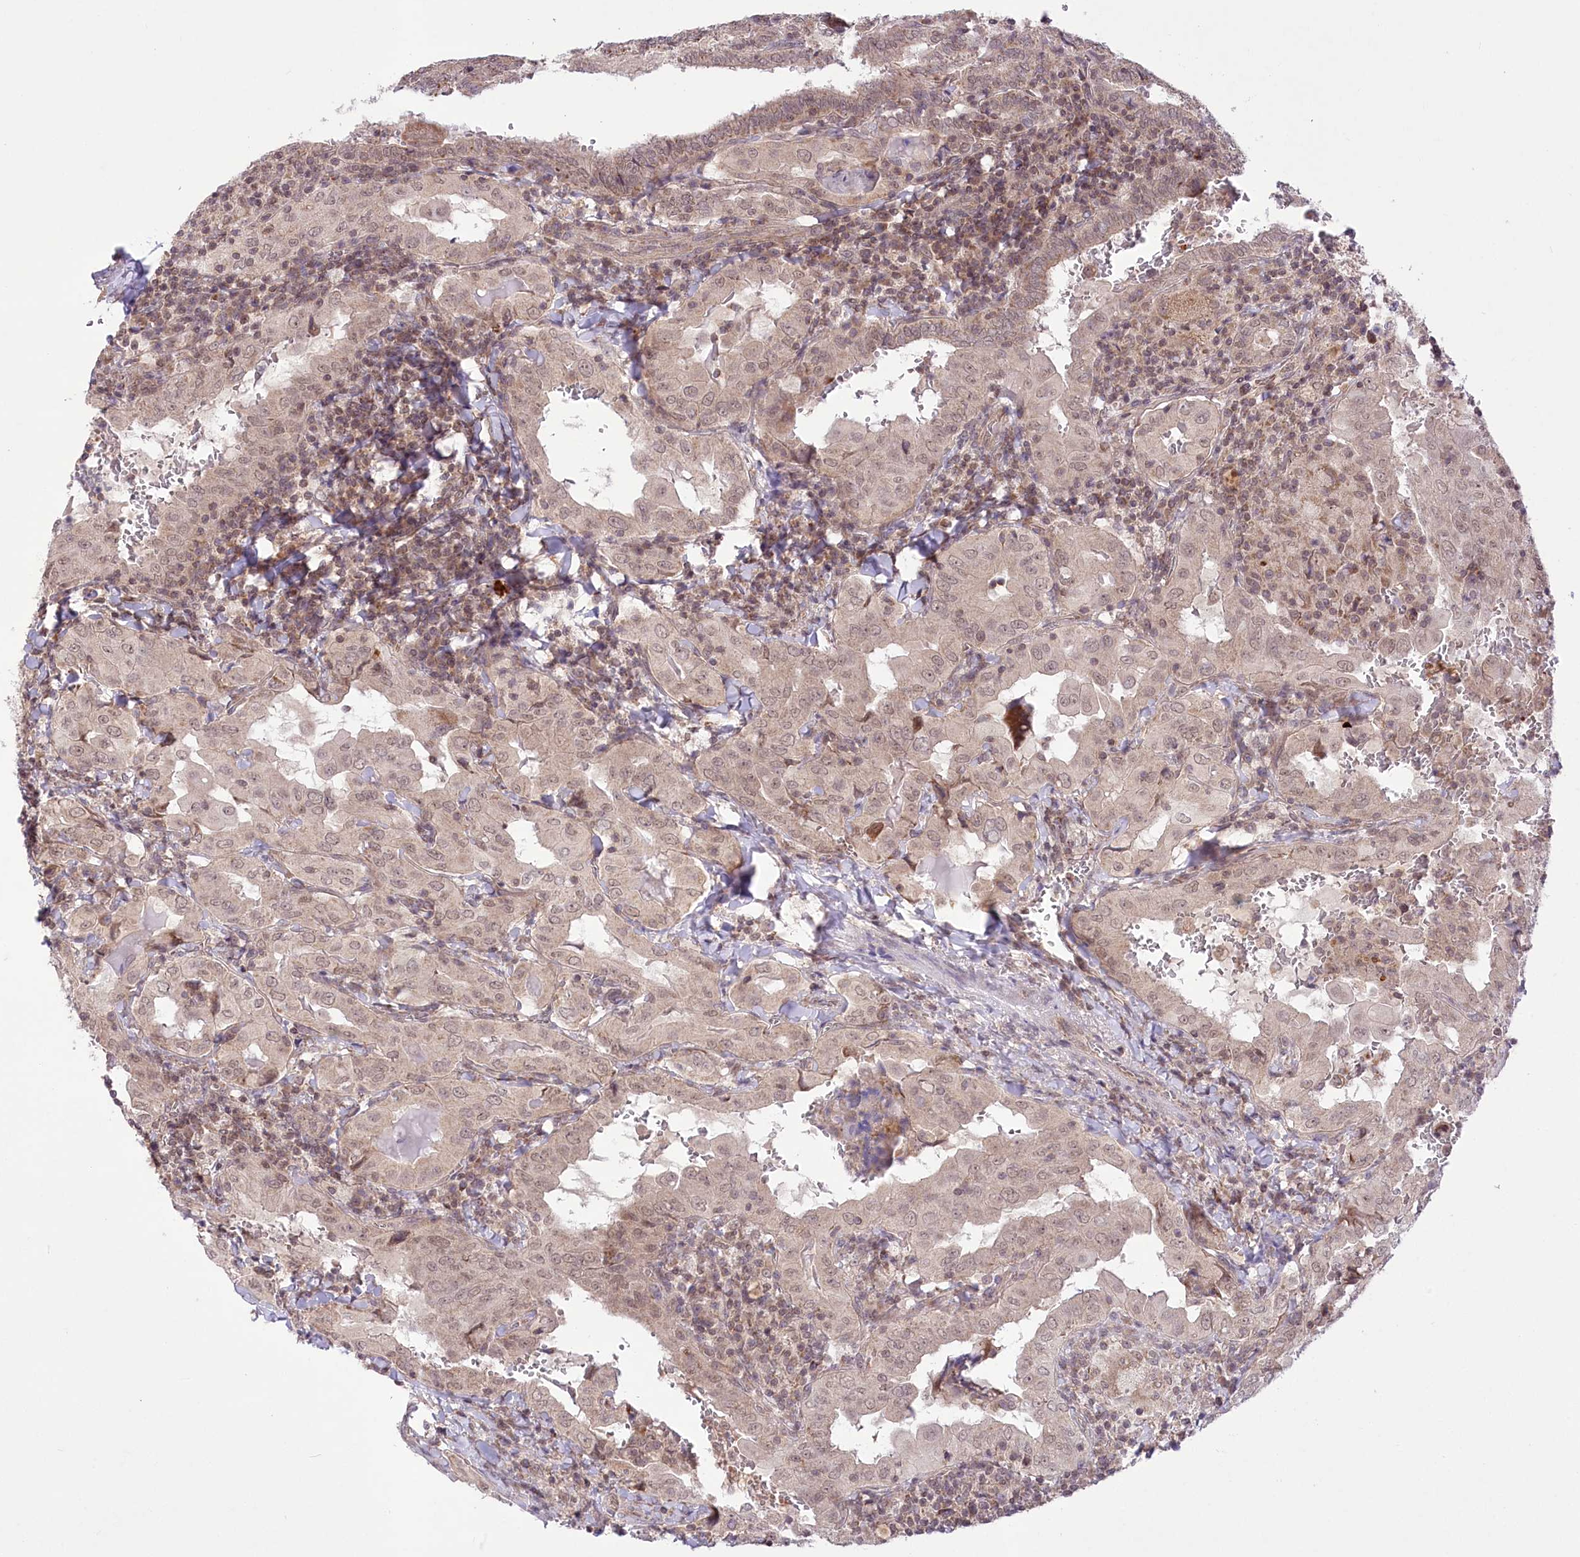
{"staining": {"intensity": "moderate", "quantity": "25%-75%", "location": "cytoplasmic/membranous,nuclear"}, "tissue": "thyroid cancer", "cell_type": "Tumor cells", "image_type": "cancer", "snomed": [{"axis": "morphology", "description": "Papillary adenocarcinoma, NOS"}, {"axis": "topography", "description": "Thyroid gland"}], "caption": "Immunohistochemistry (IHC) histopathology image of thyroid cancer stained for a protein (brown), which displays medium levels of moderate cytoplasmic/membranous and nuclear staining in approximately 25%-75% of tumor cells.", "gene": "ZMAT2", "patient": {"sex": "female", "age": 72}}